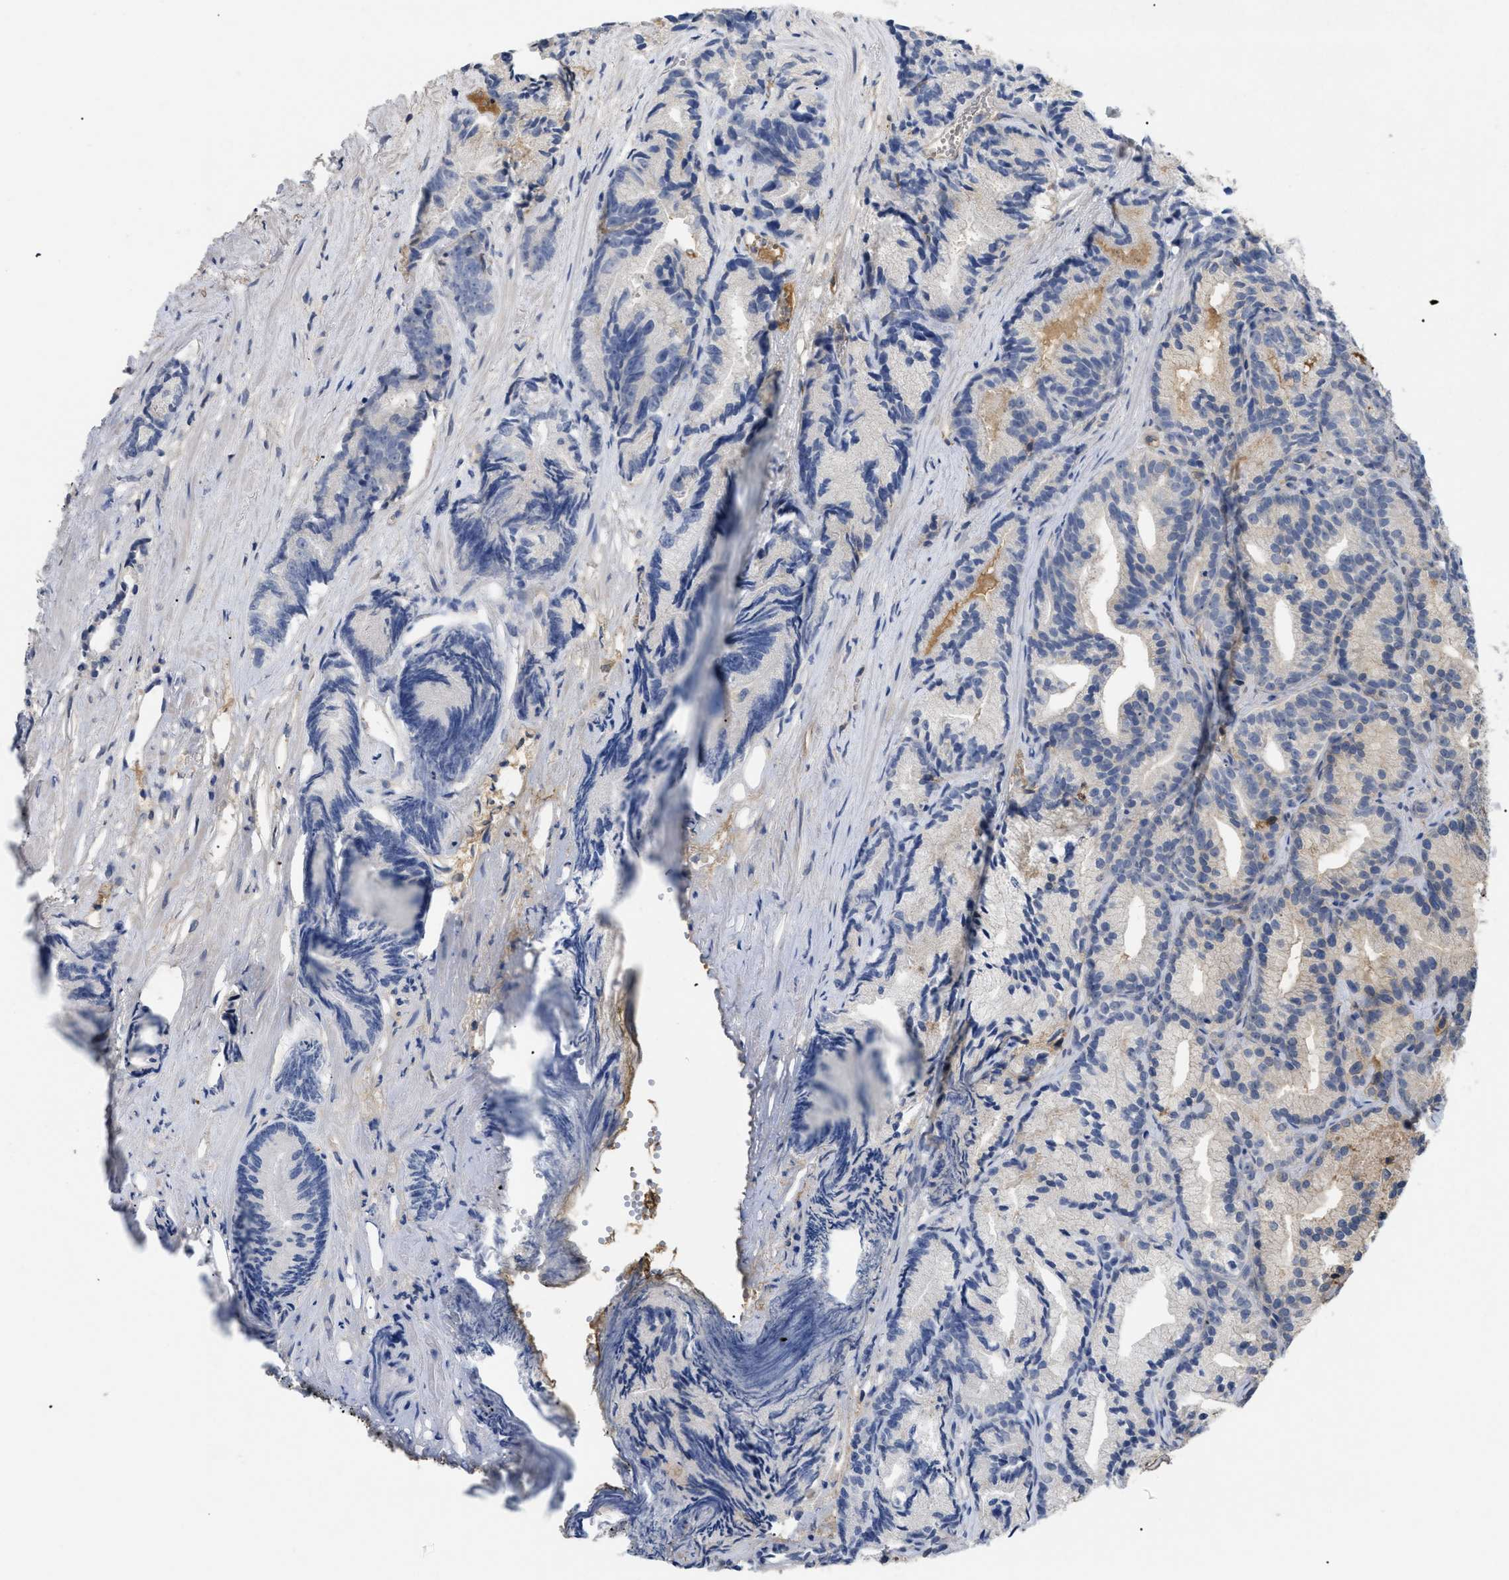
{"staining": {"intensity": "weak", "quantity": "<25%", "location": "cytoplasmic/membranous"}, "tissue": "prostate cancer", "cell_type": "Tumor cells", "image_type": "cancer", "snomed": [{"axis": "morphology", "description": "Adenocarcinoma, Low grade"}, {"axis": "topography", "description": "Prostate"}], "caption": "This is a histopathology image of immunohistochemistry staining of prostate cancer (low-grade adenocarcinoma), which shows no staining in tumor cells. (Brightfield microscopy of DAB (3,3'-diaminobenzidine) IHC at high magnification).", "gene": "ANXA4", "patient": {"sex": "male", "age": 89}}